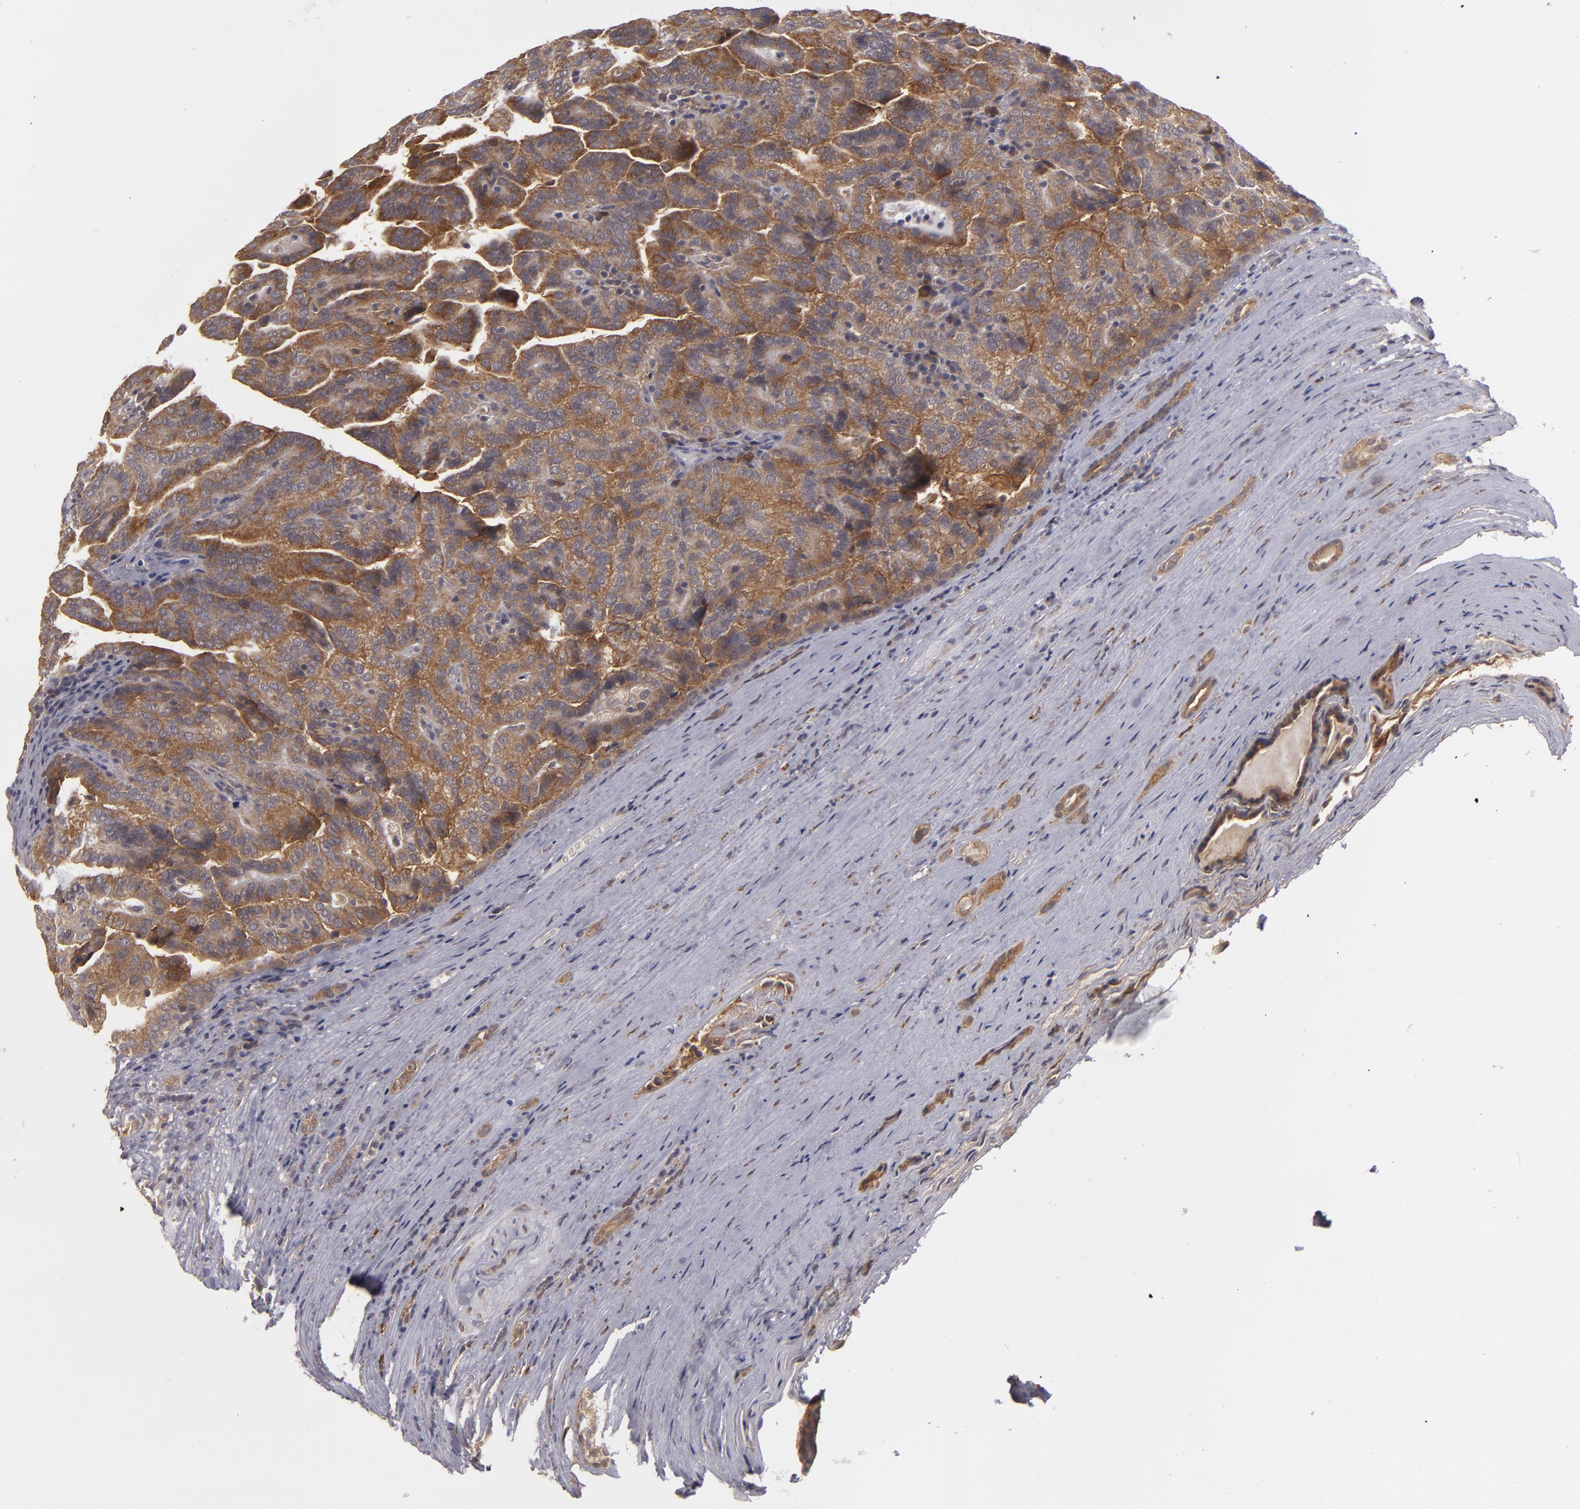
{"staining": {"intensity": "moderate", "quantity": ">75%", "location": "cytoplasmic/membranous"}, "tissue": "renal cancer", "cell_type": "Tumor cells", "image_type": "cancer", "snomed": [{"axis": "morphology", "description": "Adenocarcinoma, NOS"}, {"axis": "topography", "description": "Kidney"}], "caption": "Adenocarcinoma (renal) stained with a brown dye demonstrates moderate cytoplasmic/membranous positive positivity in about >75% of tumor cells.", "gene": "BMP6", "patient": {"sex": "male", "age": 61}}